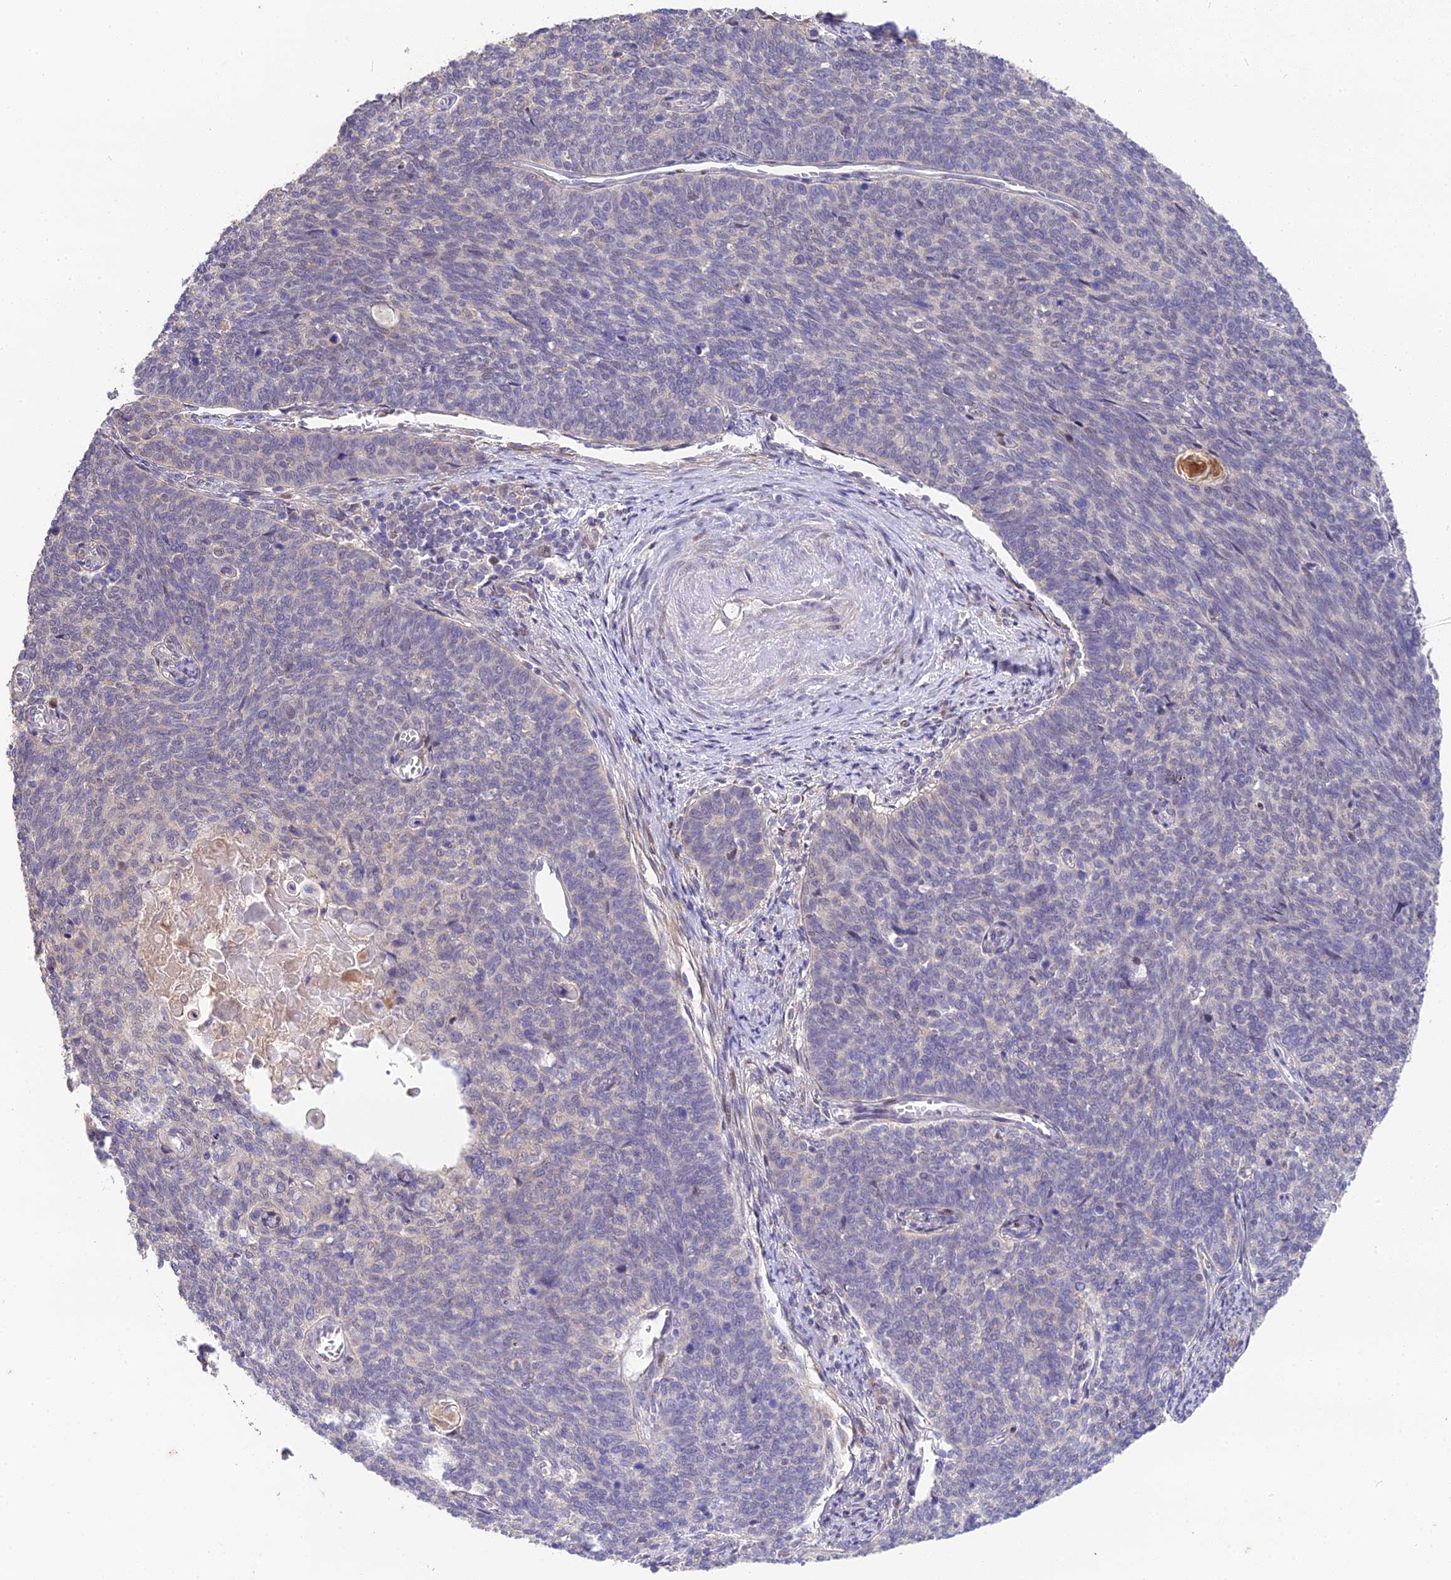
{"staining": {"intensity": "negative", "quantity": "none", "location": "none"}, "tissue": "cervical cancer", "cell_type": "Tumor cells", "image_type": "cancer", "snomed": [{"axis": "morphology", "description": "Squamous cell carcinoma, NOS"}, {"axis": "topography", "description": "Cervix"}], "caption": "Immunohistochemistry of human cervical cancer (squamous cell carcinoma) shows no staining in tumor cells.", "gene": "PUS10", "patient": {"sex": "female", "age": 39}}